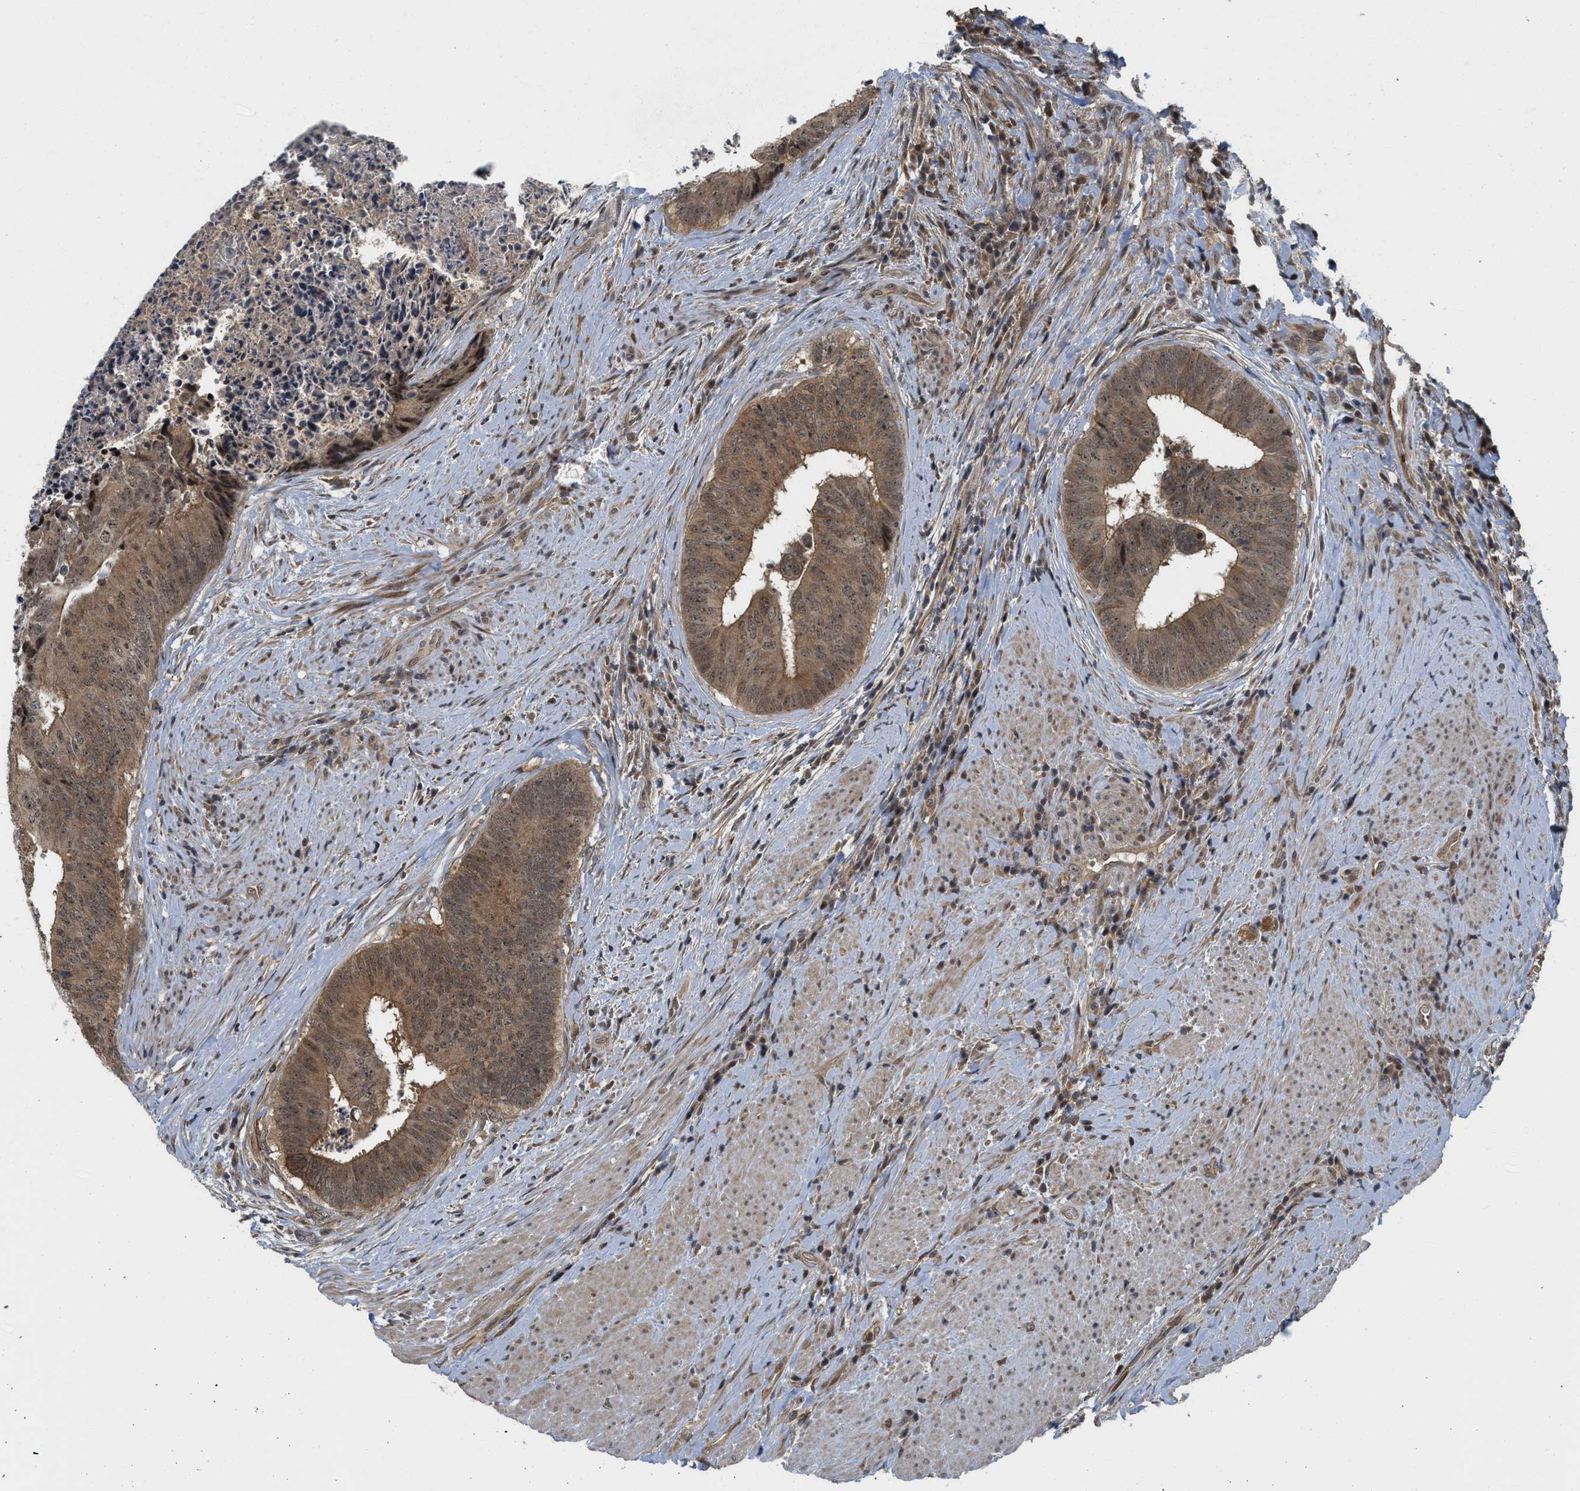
{"staining": {"intensity": "moderate", "quantity": ">75%", "location": "cytoplasmic/membranous"}, "tissue": "colorectal cancer", "cell_type": "Tumor cells", "image_type": "cancer", "snomed": [{"axis": "morphology", "description": "Adenocarcinoma, NOS"}, {"axis": "topography", "description": "Rectum"}], "caption": "There is medium levels of moderate cytoplasmic/membranous positivity in tumor cells of colorectal adenocarcinoma, as demonstrated by immunohistochemical staining (brown color).", "gene": "DNAJC28", "patient": {"sex": "male", "age": 72}}